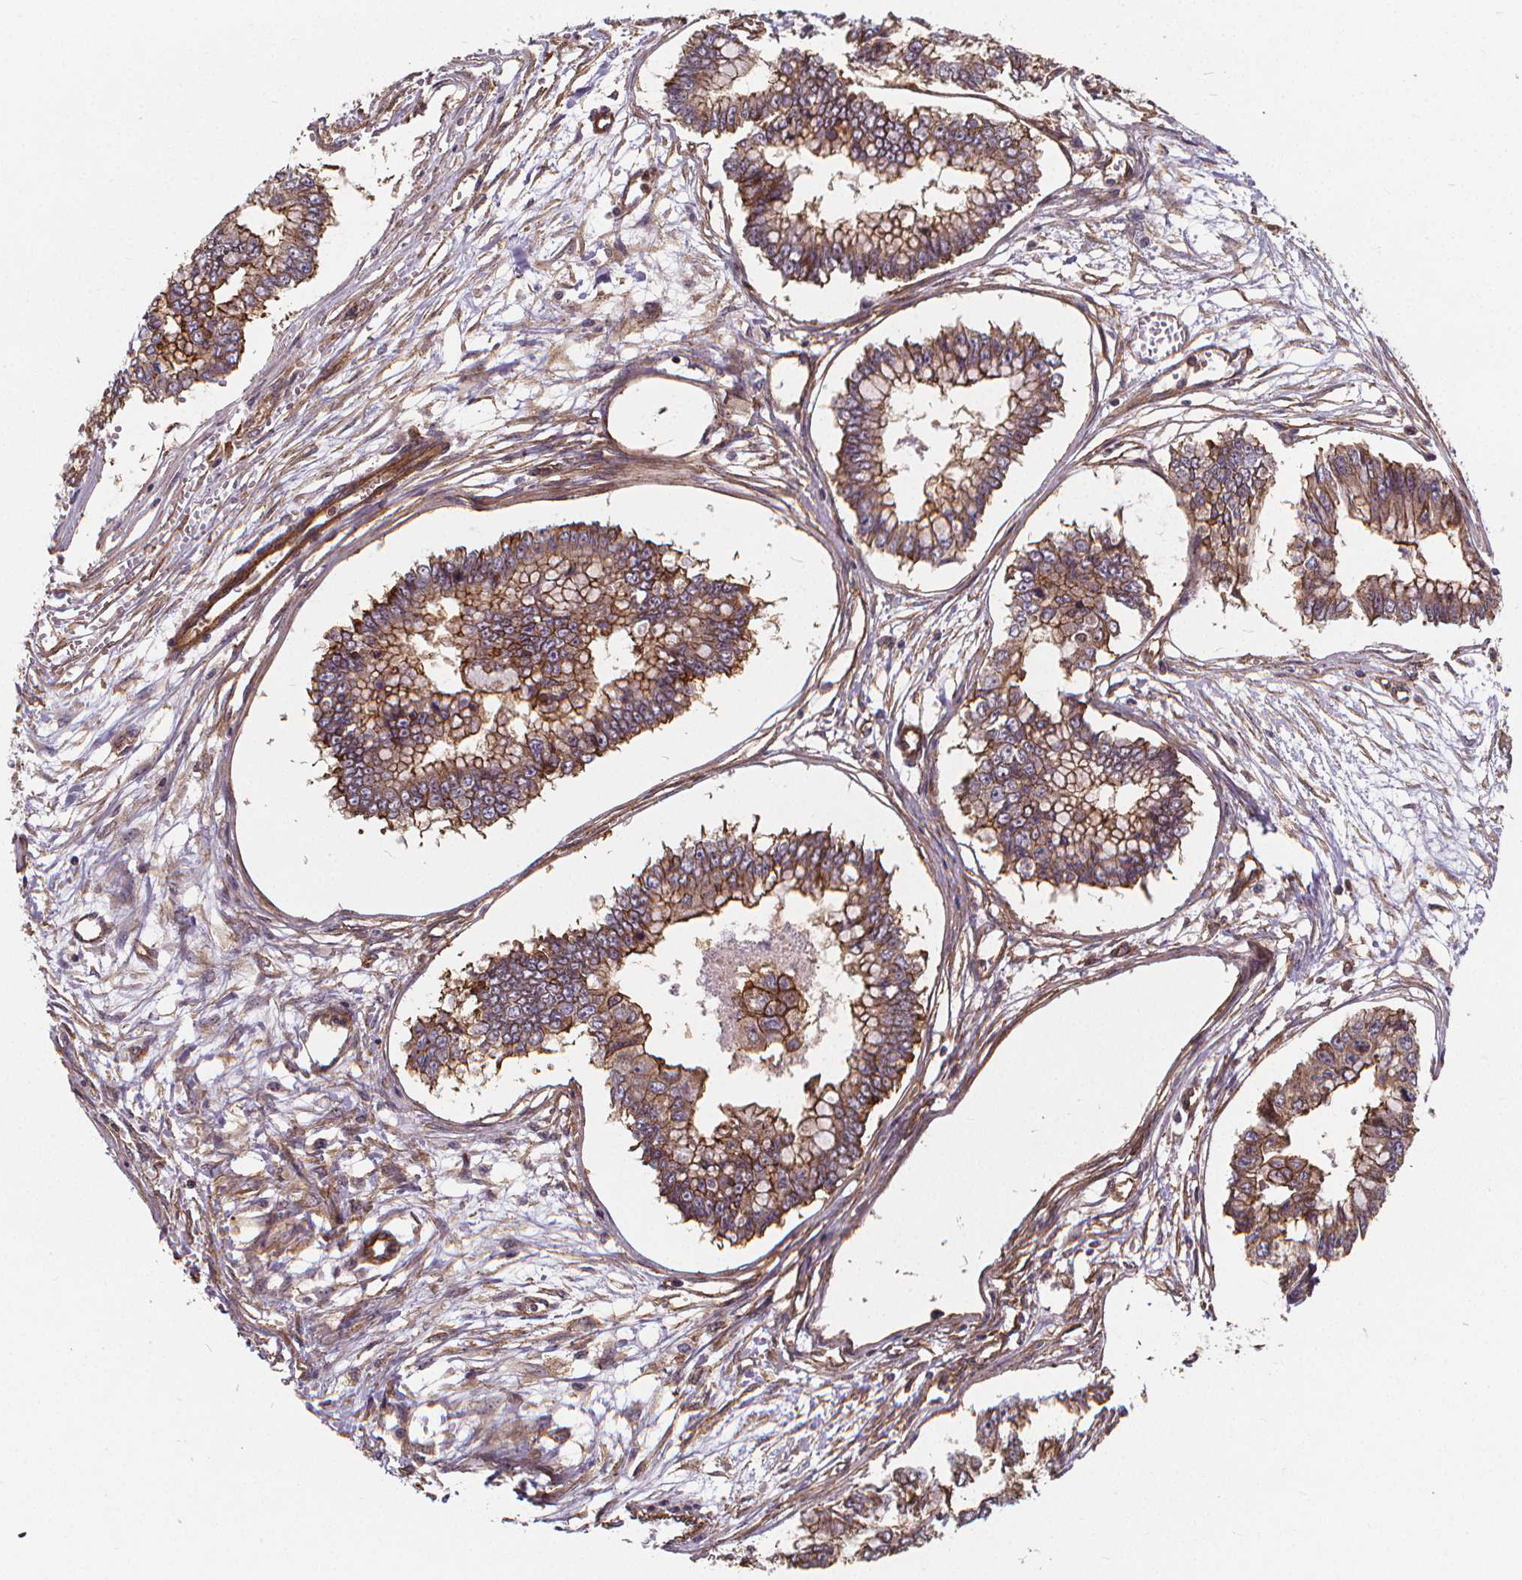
{"staining": {"intensity": "moderate", "quantity": ">75%", "location": "cytoplasmic/membranous"}, "tissue": "ovarian cancer", "cell_type": "Tumor cells", "image_type": "cancer", "snomed": [{"axis": "morphology", "description": "Cystadenocarcinoma, mucinous, NOS"}, {"axis": "topography", "description": "Ovary"}], "caption": "Human ovarian mucinous cystadenocarcinoma stained for a protein (brown) displays moderate cytoplasmic/membranous positive staining in about >75% of tumor cells.", "gene": "CLINT1", "patient": {"sex": "female", "age": 72}}